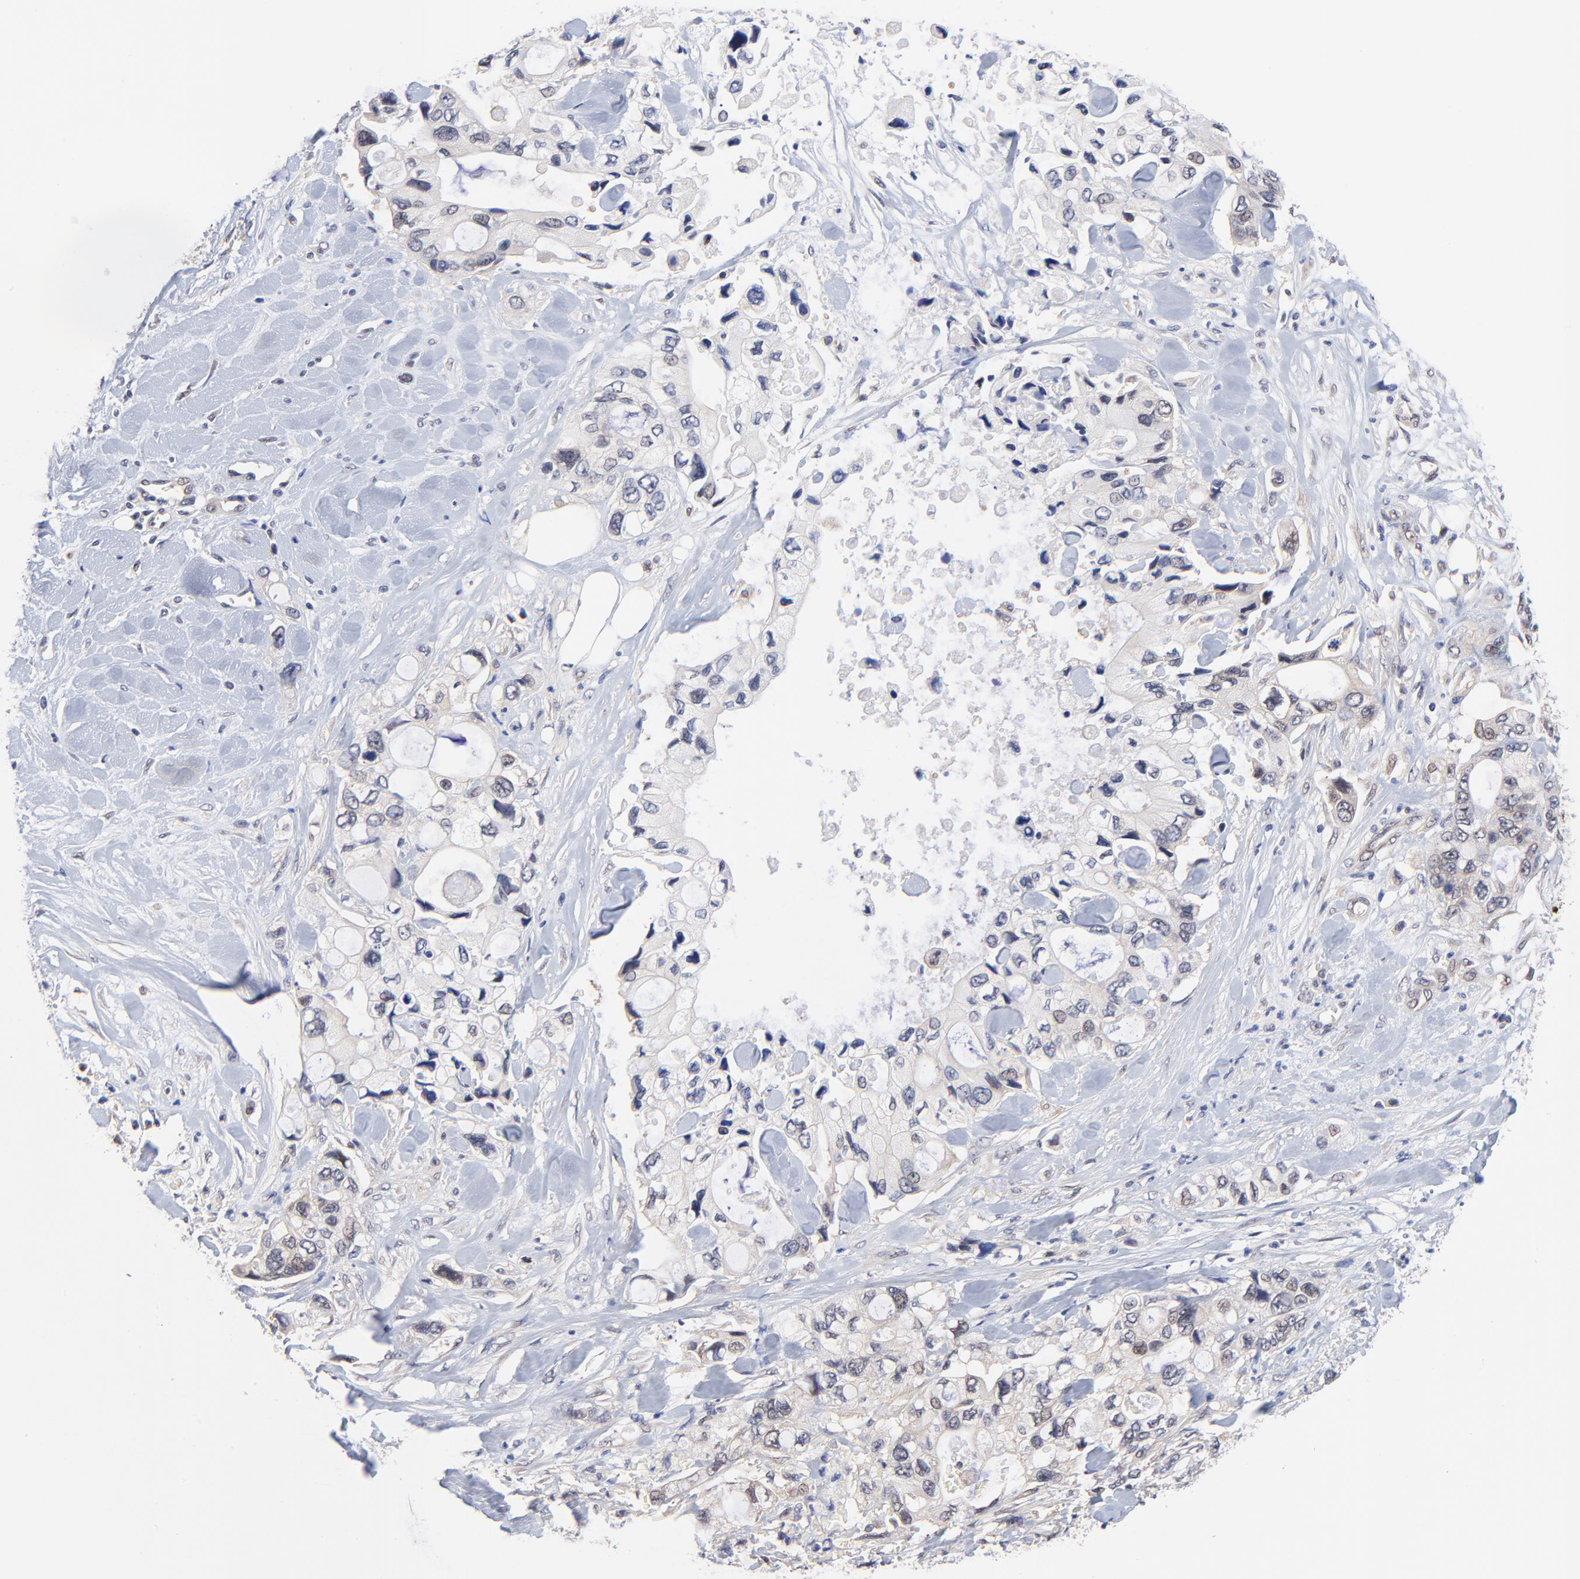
{"staining": {"intensity": "moderate", "quantity": "<25%", "location": "cytoplasmic/membranous,nuclear"}, "tissue": "pancreatic cancer", "cell_type": "Tumor cells", "image_type": "cancer", "snomed": [{"axis": "morphology", "description": "Adenocarcinoma, NOS"}, {"axis": "topography", "description": "Pancreas"}], "caption": "About <25% of tumor cells in human pancreatic cancer exhibit moderate cytoplasmic/membranous and nuclear protein staining as visualized by brown immunohistochemical staining.", "gene": "TXNL1", "patient": {"sex": "male", "age": 70}}